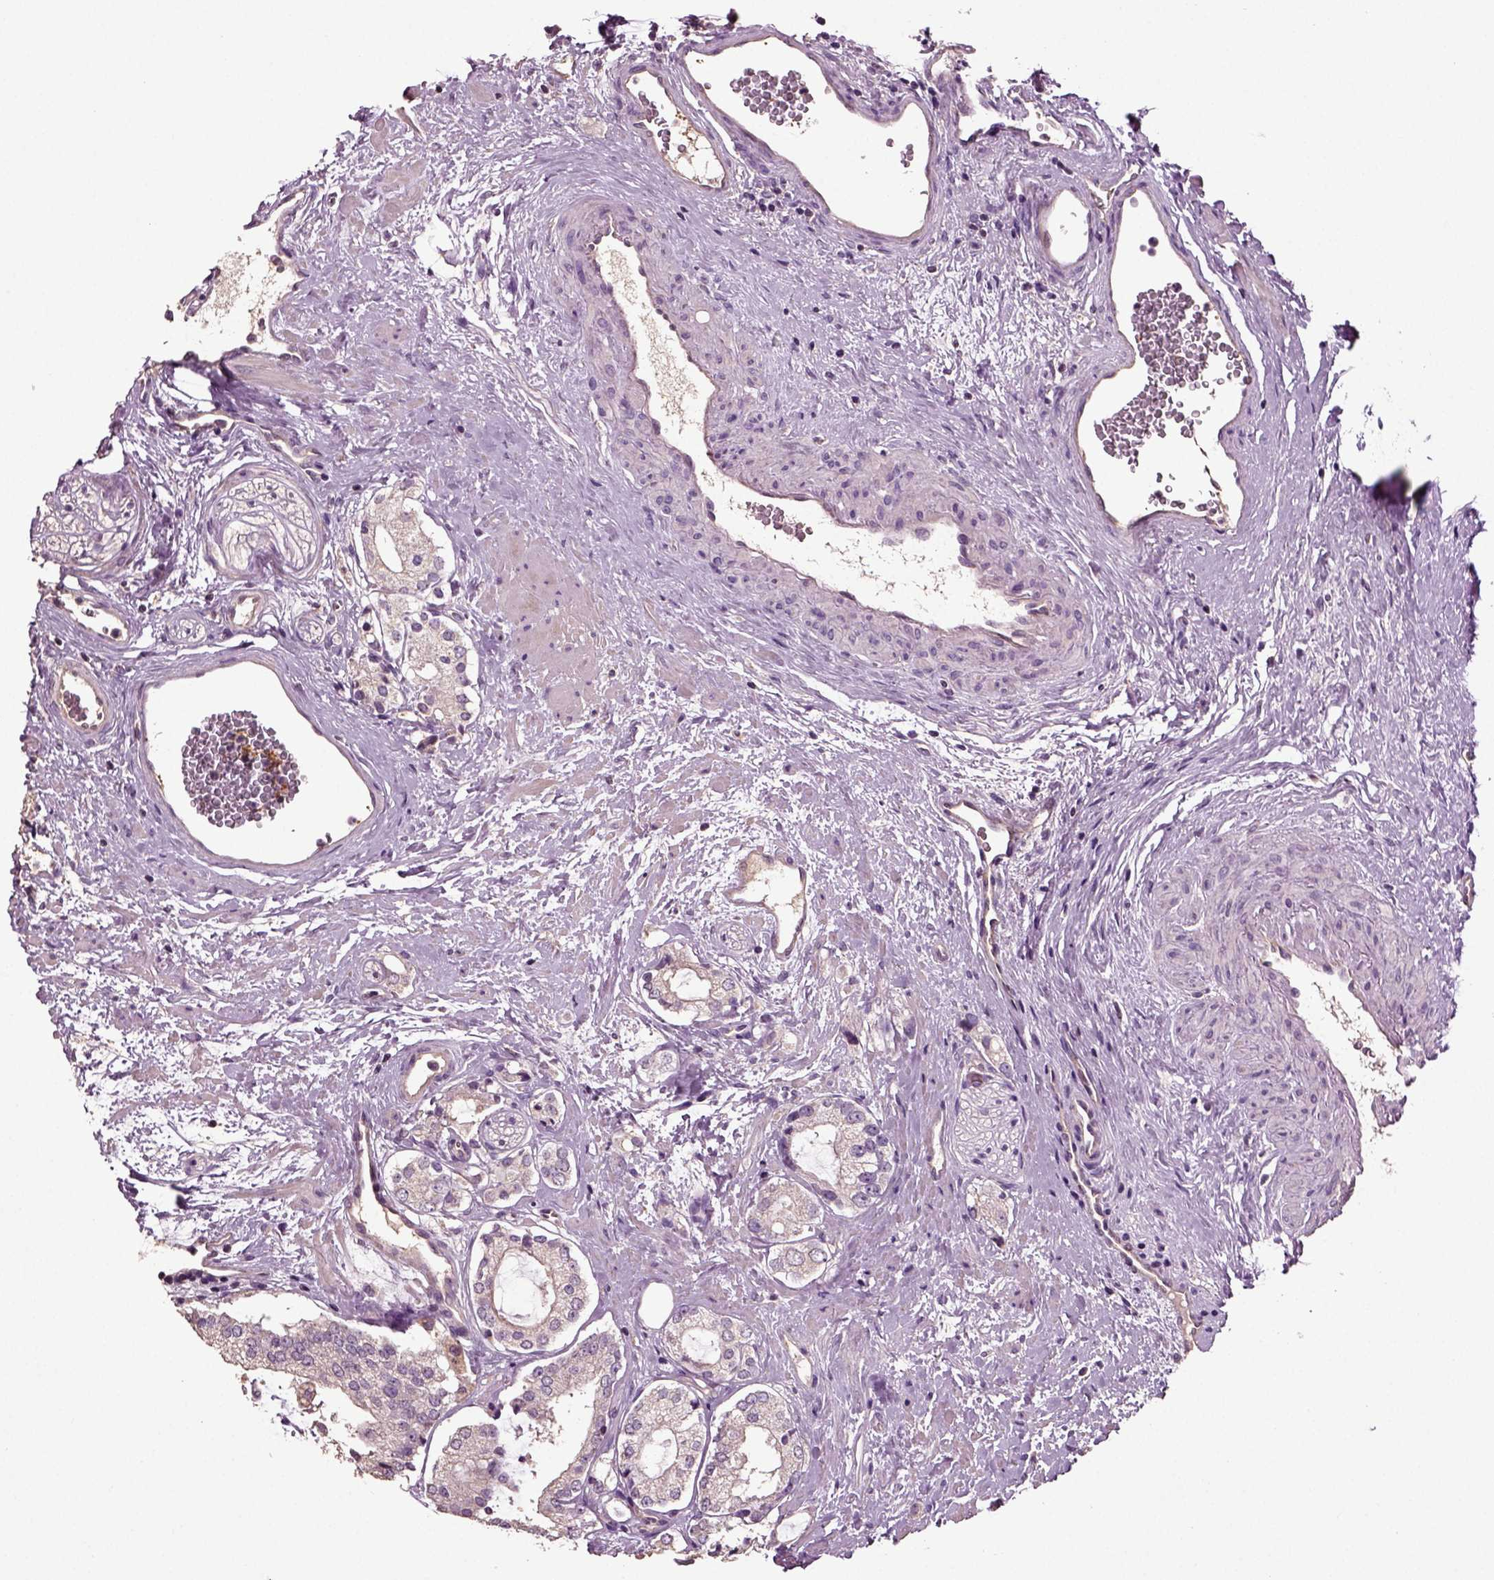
{"staining": {"intensity": "negative", "quantity": "none", "location": "none"}, "tissue": "prostate cancer", "cell_type": "Tumor cells", "image_type": "cancer", "snomed": [{"axis": "morphology", "description": "Adenocarcinoma, NOS"}, {"axis": "topography", "description": "Prostate"}], "caption": "Tumor cells are negative for brown protein staining in prostate adenocarcinoma.", "gene": "DEFB118", "patient": {"sex": "male", "age": 66}}